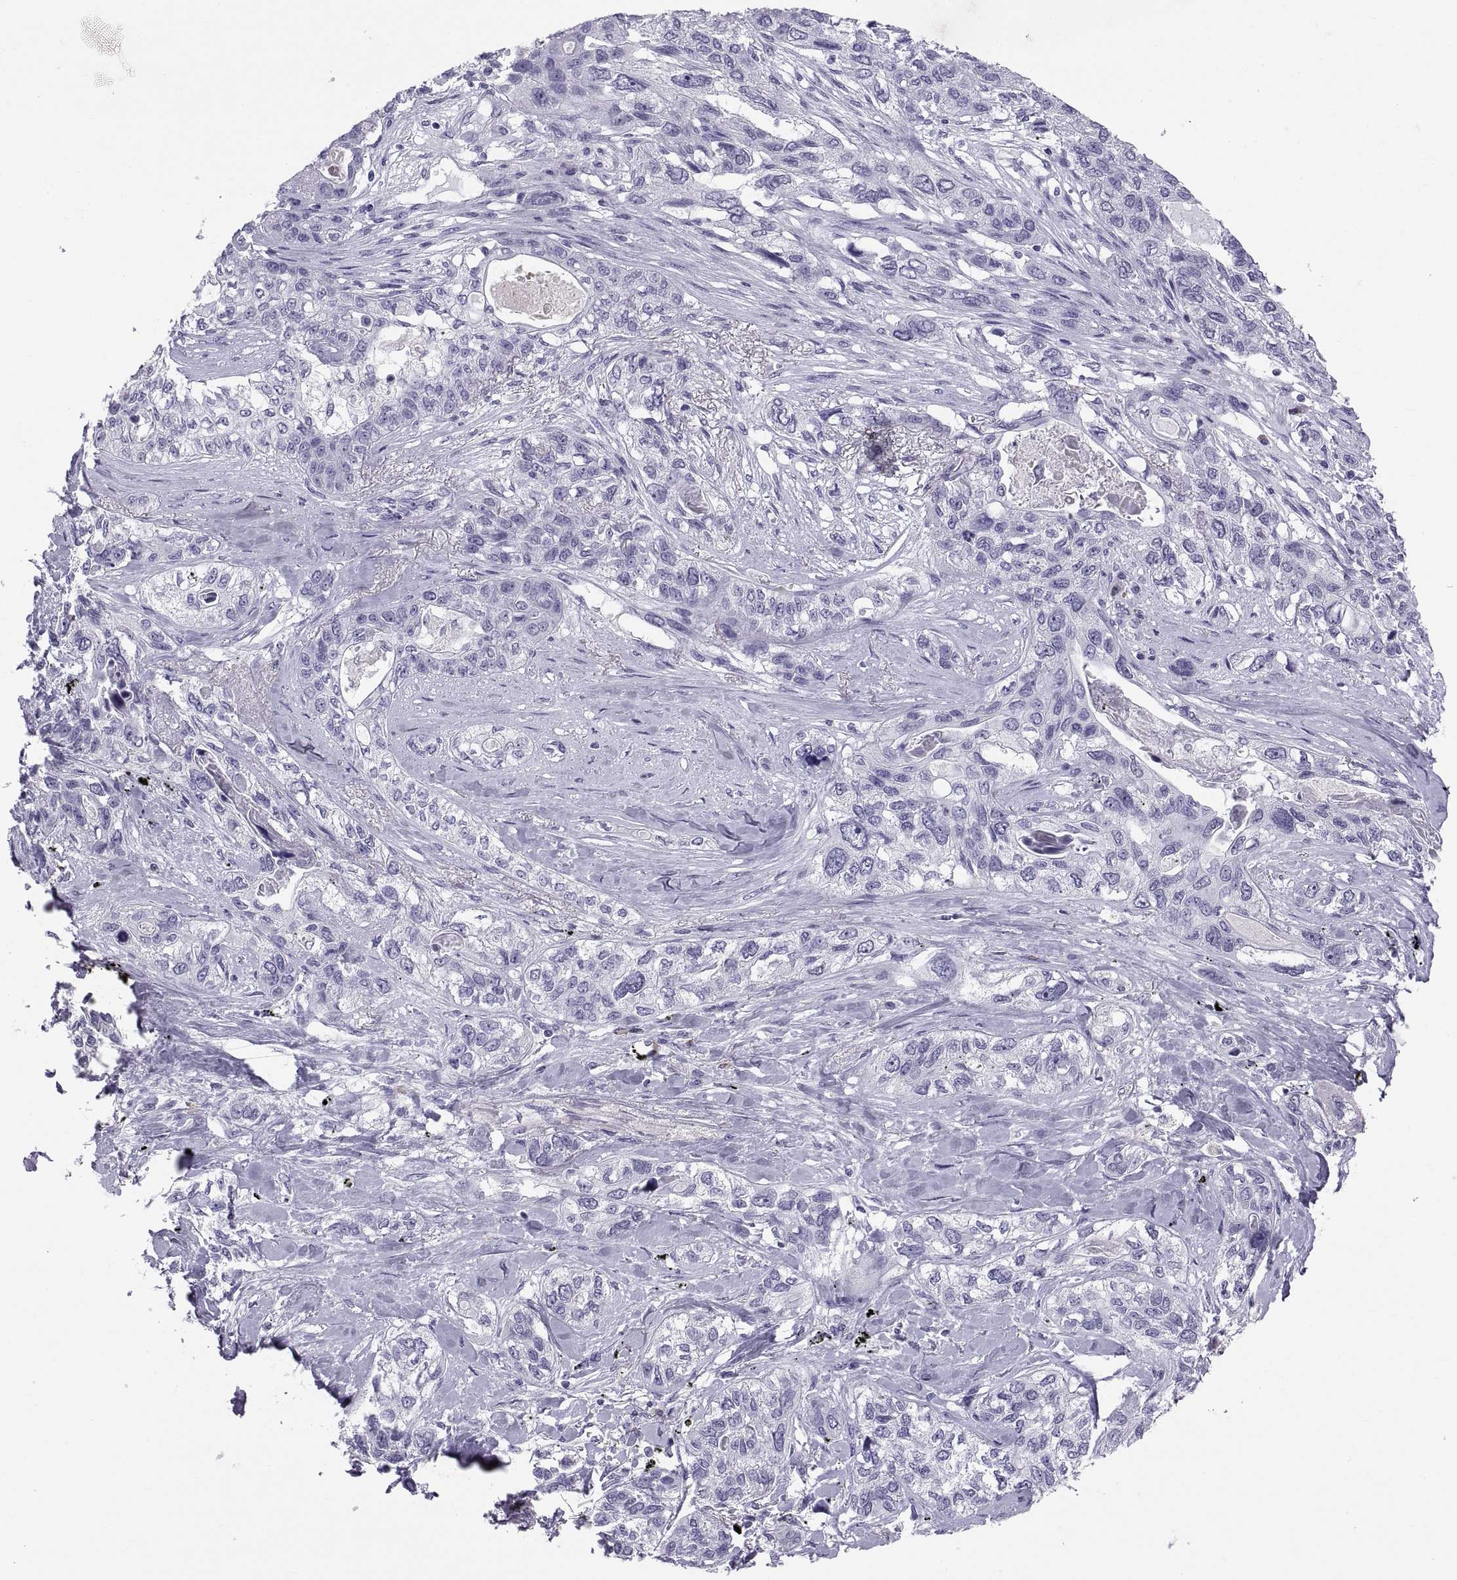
{"staining": {"intensity": "negative", "quantity": "none", "location": "none"}, "tissue": "lung cancer", "cell_type": "Tumor cells", "image_type": "cancer", "snomed": [{"axis": "morphology", "description": "Squamous cell carcinoma, NOS"}, {"axis": "topography", "description": "Lung"}], "caption": "Photomicrograph shows no protein positivity in tumor cells of lung cancer (squamous cell carcinoma) tissue. (Brightfield microscopy of DAB immunohistochemistry (IHC) at high magnification).", "gene": "CT47A10", "patient": {"sex": "female", "age": 70}}